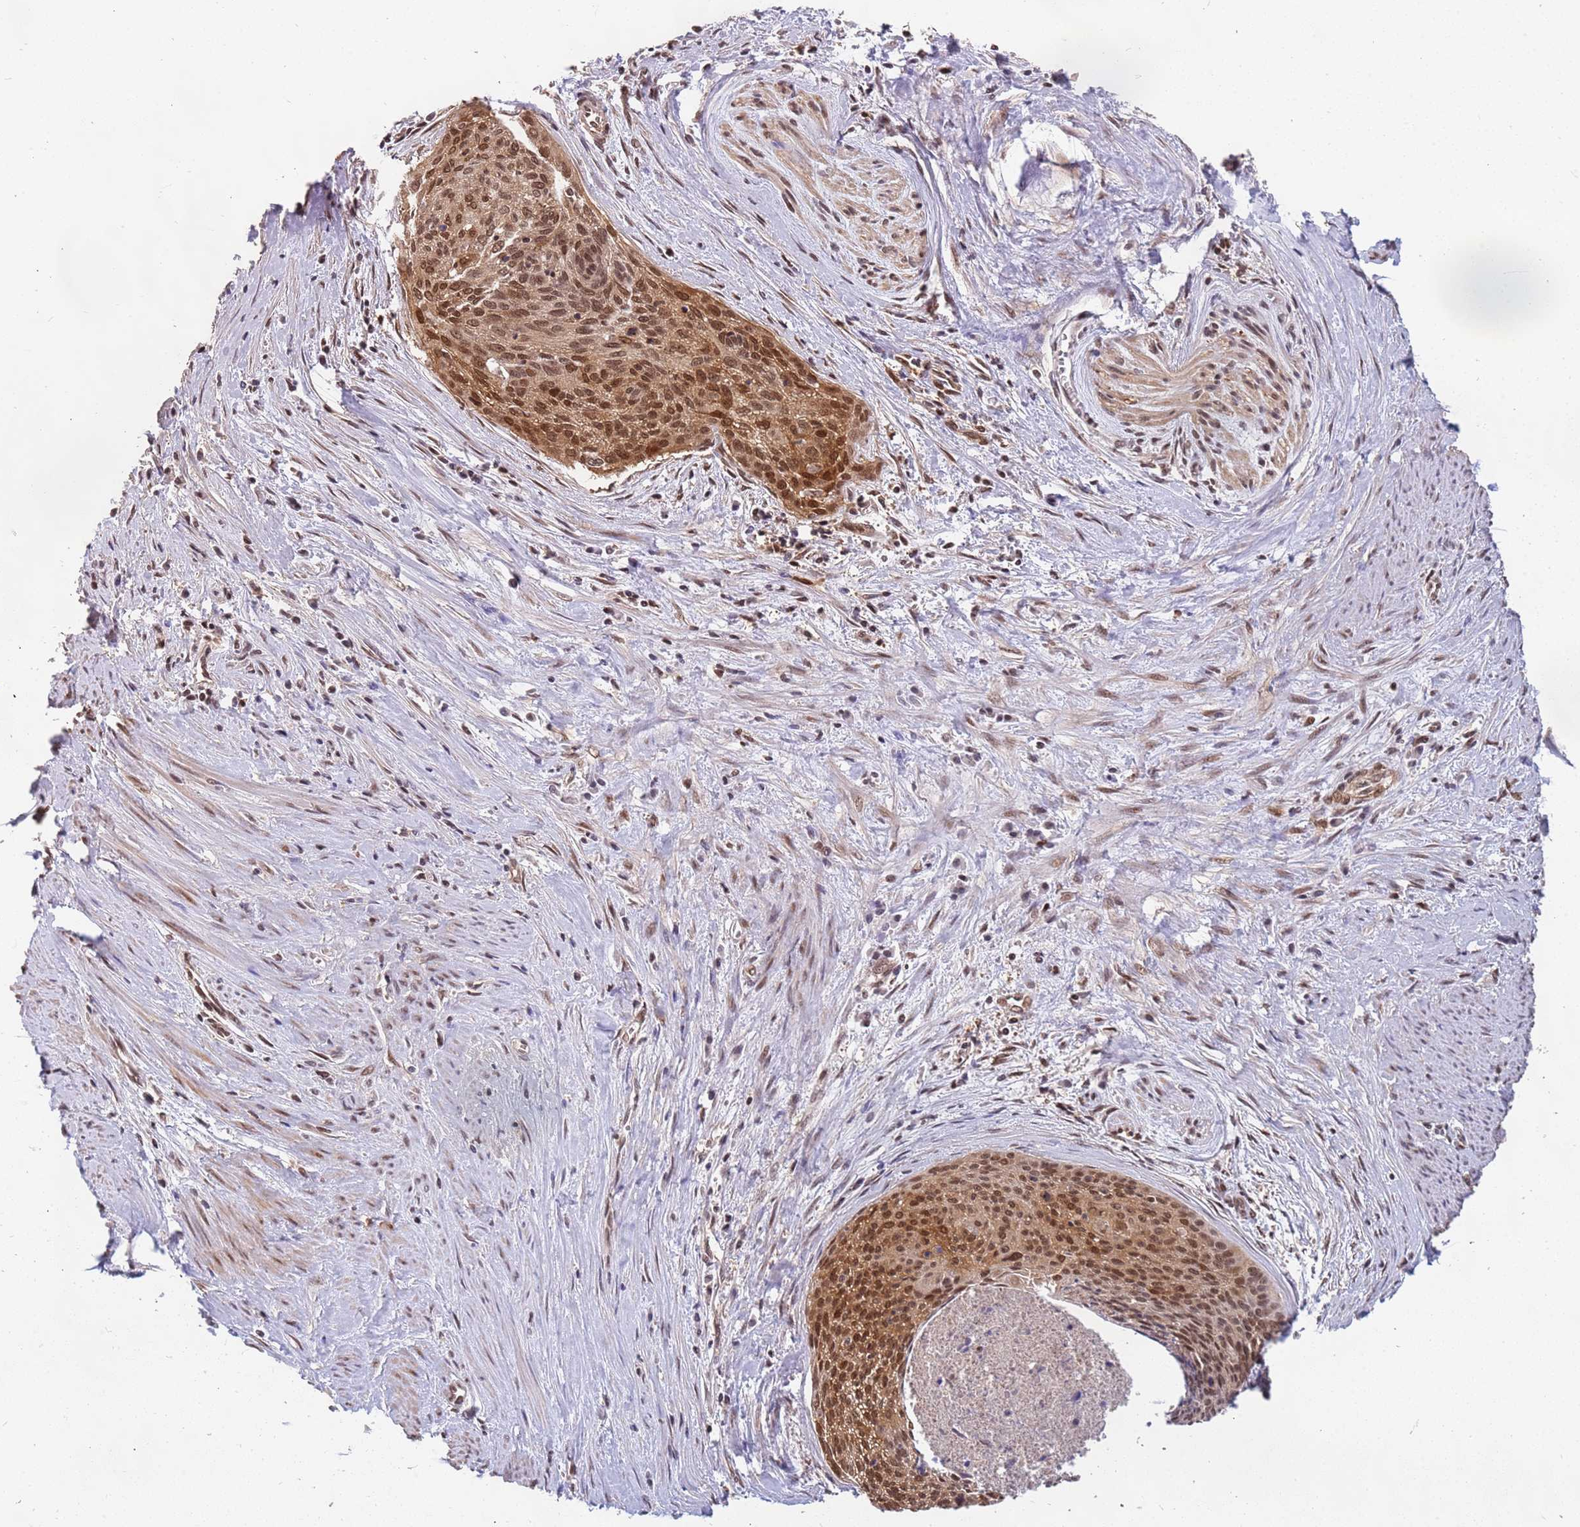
{"staining": {"intensity": "moderate", "quantity": ">75%", "location": "cytoplasmic/membranous,nuclear"}, "tissue": "cervical cancer", "cell_type": "Tumor cells", "image_type": "cancer", "snomed": [{"axis": "morphology", "description": "Squamous cell carcinoma, NOS"}, {"axis": "topography", "description": "Cervix"}], "caption": "An immunohistochemistry (IHC) histopathology image of neoplastic tissue is shown. Protein staining in brown labels moderate cytoplasmic/membranous and nuclear positivity in squamous cell carcinoma (cervical) within tumor cells.", "gene": "GBP2", "patient": {"sex": "female", "age": 55}}